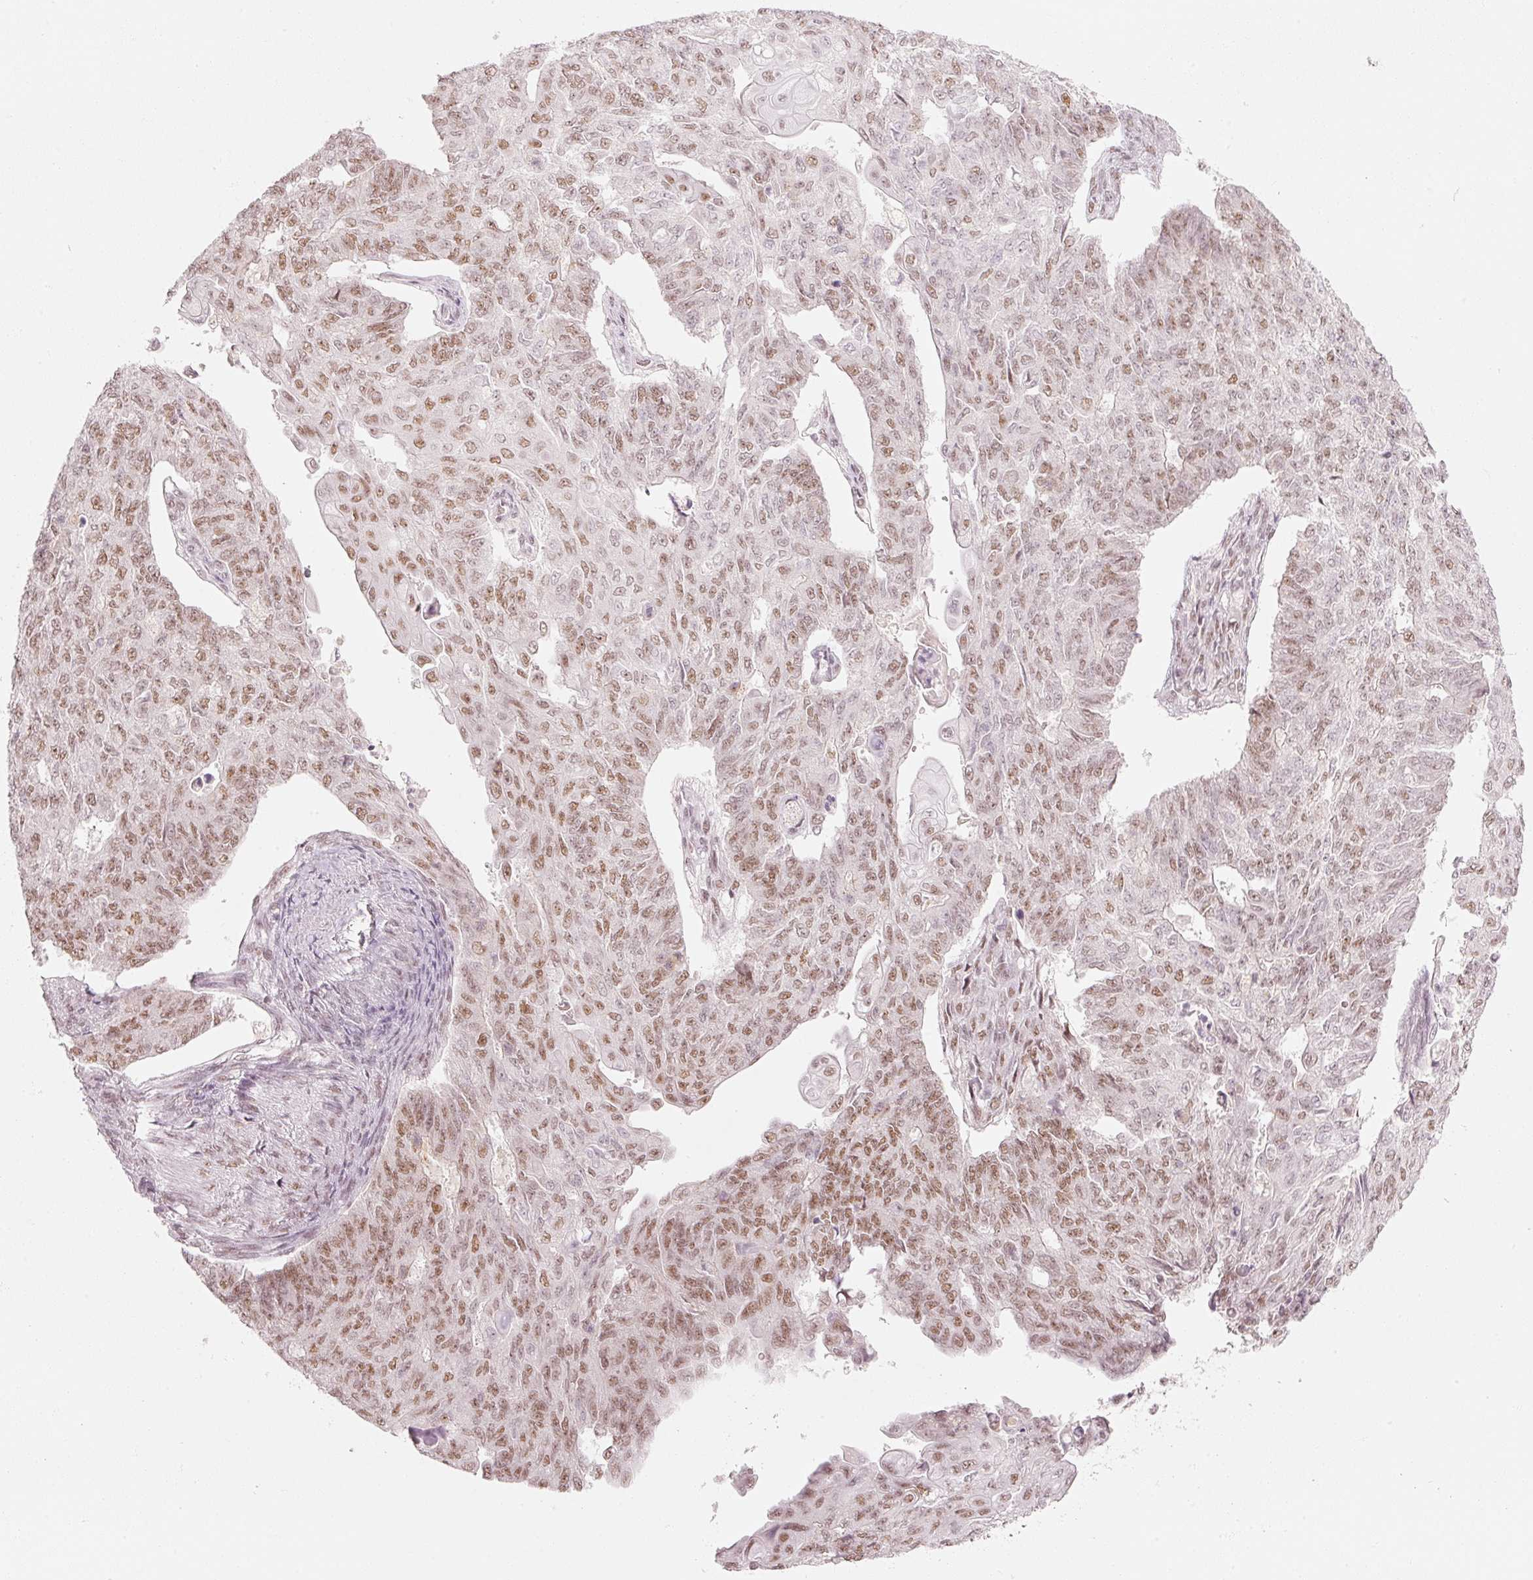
{"staining": {"intensity": "moderate", "quantity": ">75%", "location": "nuclear"}, "tissue": "endometrial cancer", "cell_type": "Tumor cells", "image_type": "cancer", "snomed": [{"axis": "morphology", "description": "Adenocarcinoma, NOS"}, {"axis": "topography", "description": "Endometrium"}], "caption": "The image demonstrates a brown stain indicating the presence of a protein in the nuclear of tumor cells in adenocarcinoma (endometrial).", "gene": "PPP1R10", "patient": {"sex": "female", "age": 32}}